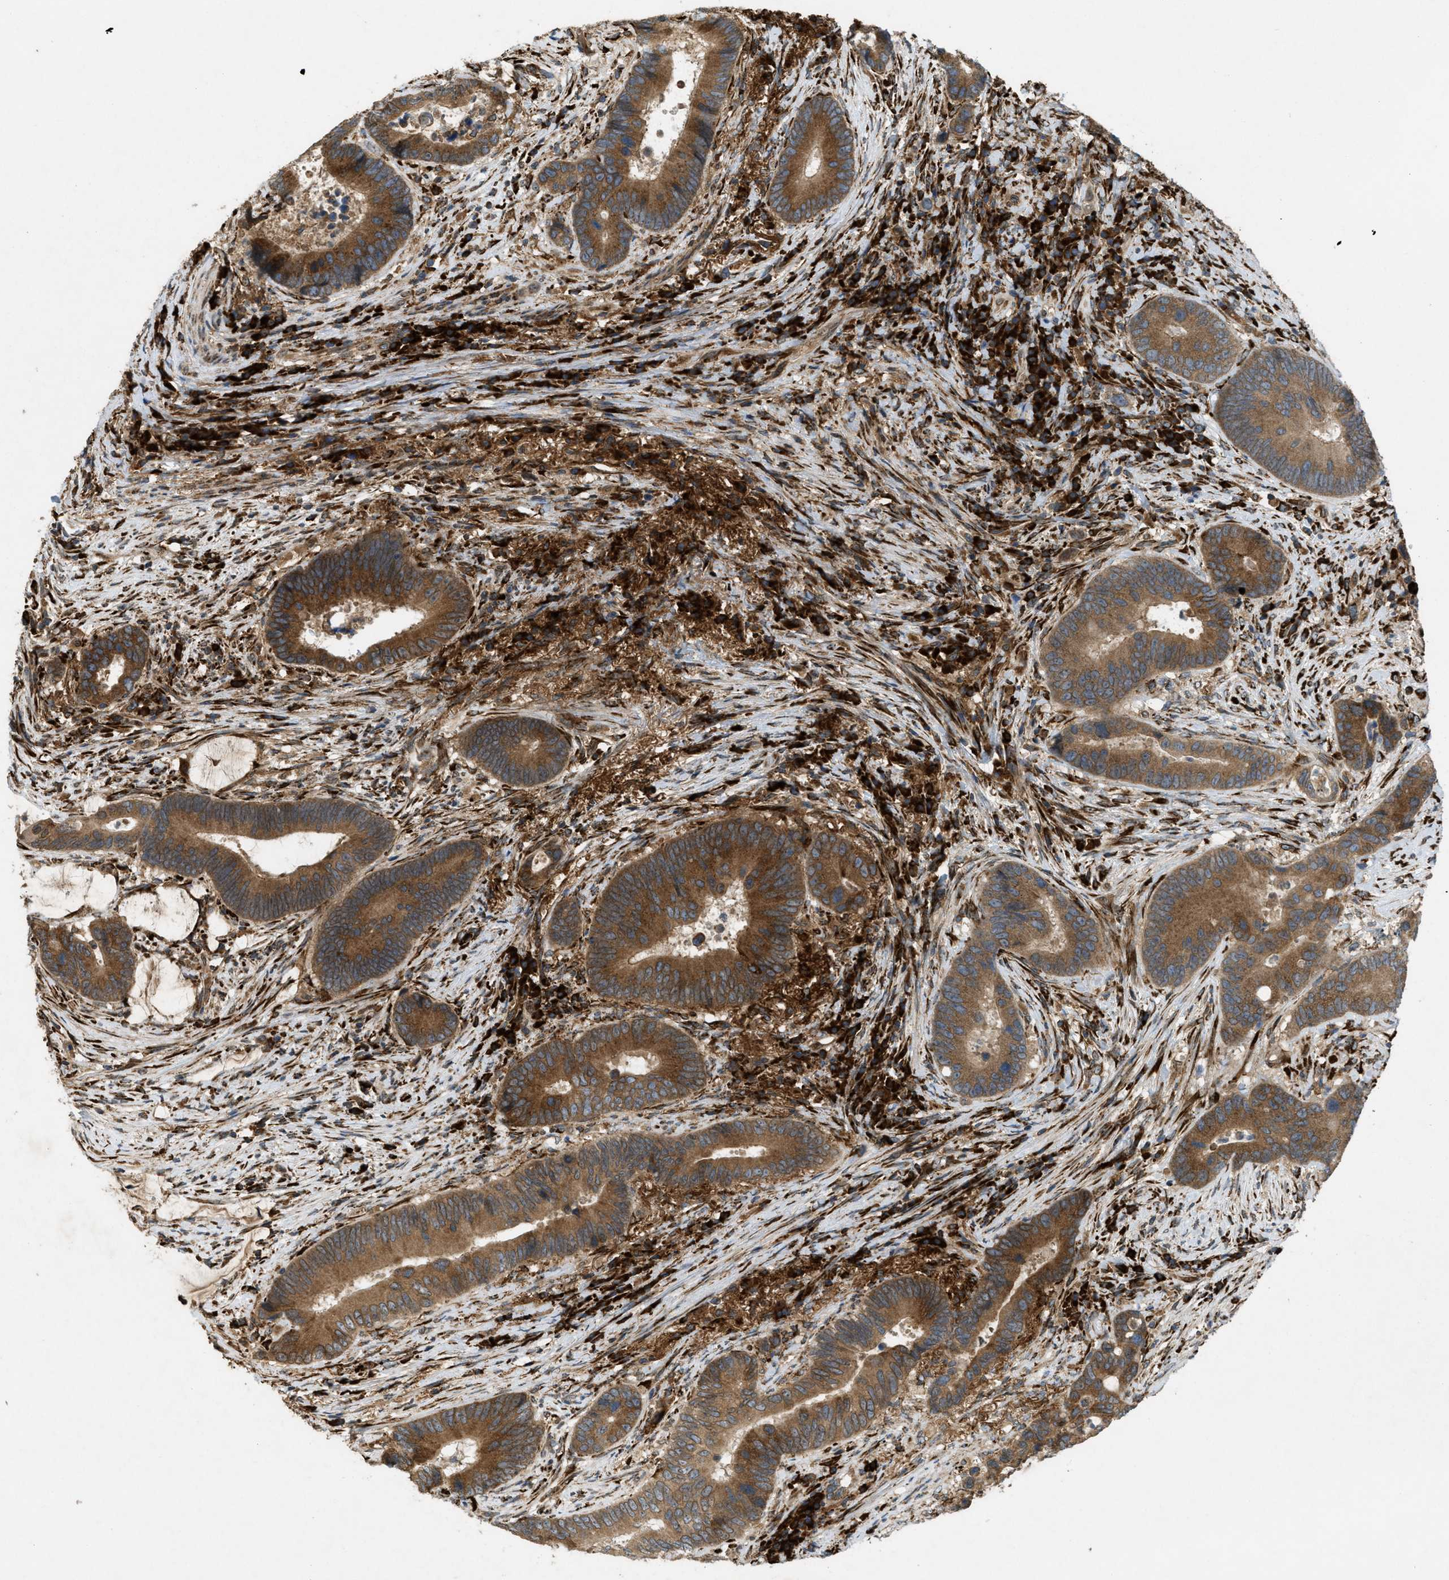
{"staining": {"intensity": "moderate", "quantity": ">75%", "location": "cytoplasmic/membranous"}, "tissue": "colorectal cancer", "cell_type": "Tumor cells", "image_type": "cancer", "snomed": [{"axis": "morphology", "description": "Adenocarcinoma, NOS"}, {"axis": "topography", "description": "Rectum"}], "caption": "Protein staining of colorectal cancer tissue exhibits moderate cytoplasmic/membranous positivity in approximately >75% of tumor cells.", "gene": "PCDH18", "patient": {"sex": "female", "age": 89}}